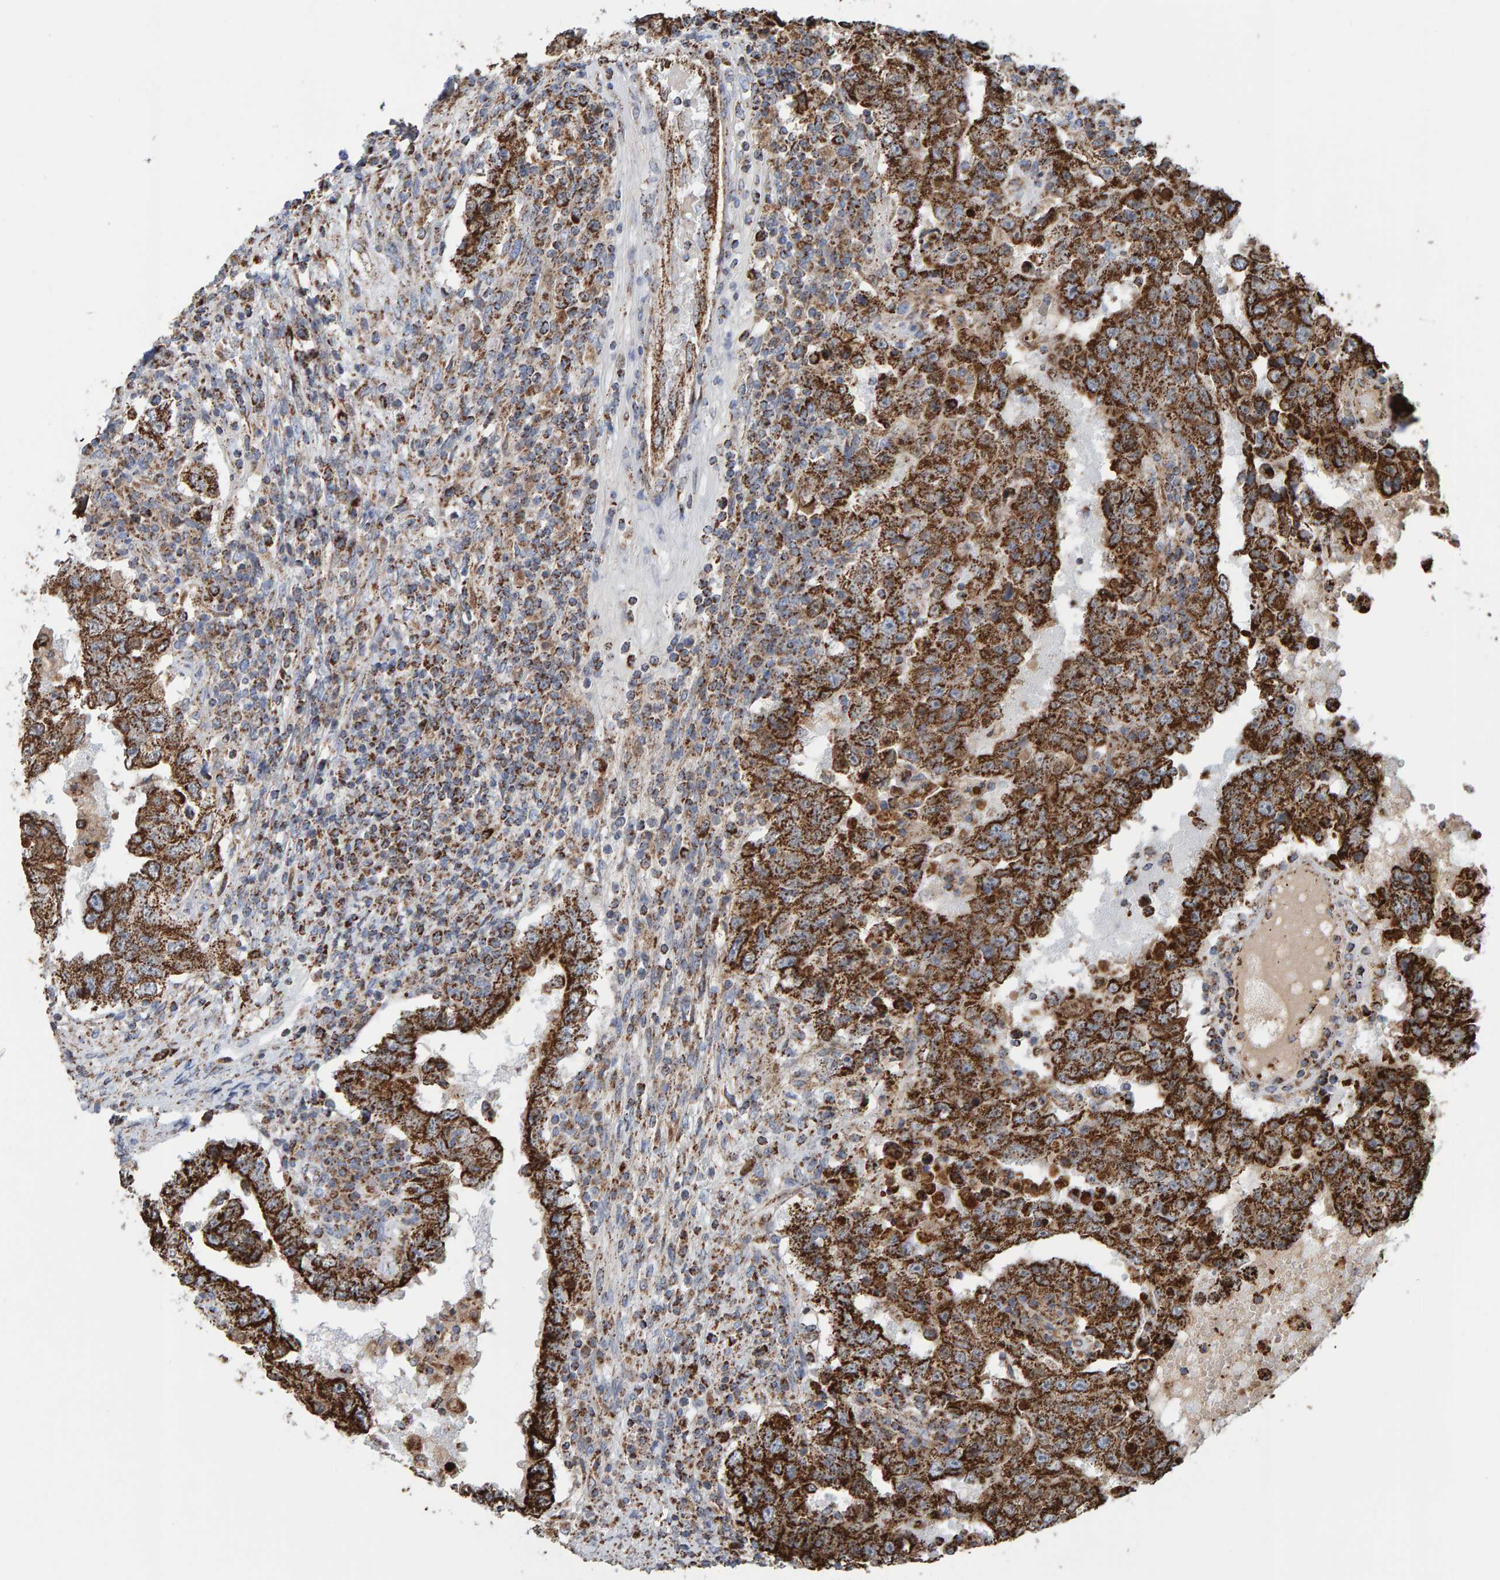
{"staining": {"intensity": "strong", "quantity": "25%-75%", "location": "cytoplasmic/membranous"}, "tissue": "testis cancer", "cell_type": "Tumor cells", "image_type": "cancer", "snomed": [{"axis": "morphology", "description": "Carcinoma, Embryonal, NOS"}, {"axis": "topography", "description": "Testis"}], "caption": "Immunohistochemical staining of human embryonal carcinoma (testis) displays high levels of strong cytoplasmic/membranous staining in about 25%-75% of tumor cells. (IHC, brightfield microscopy, high magnification).", "gene": "MRPL45", "patient": {"sex": "male", "age": 26}}